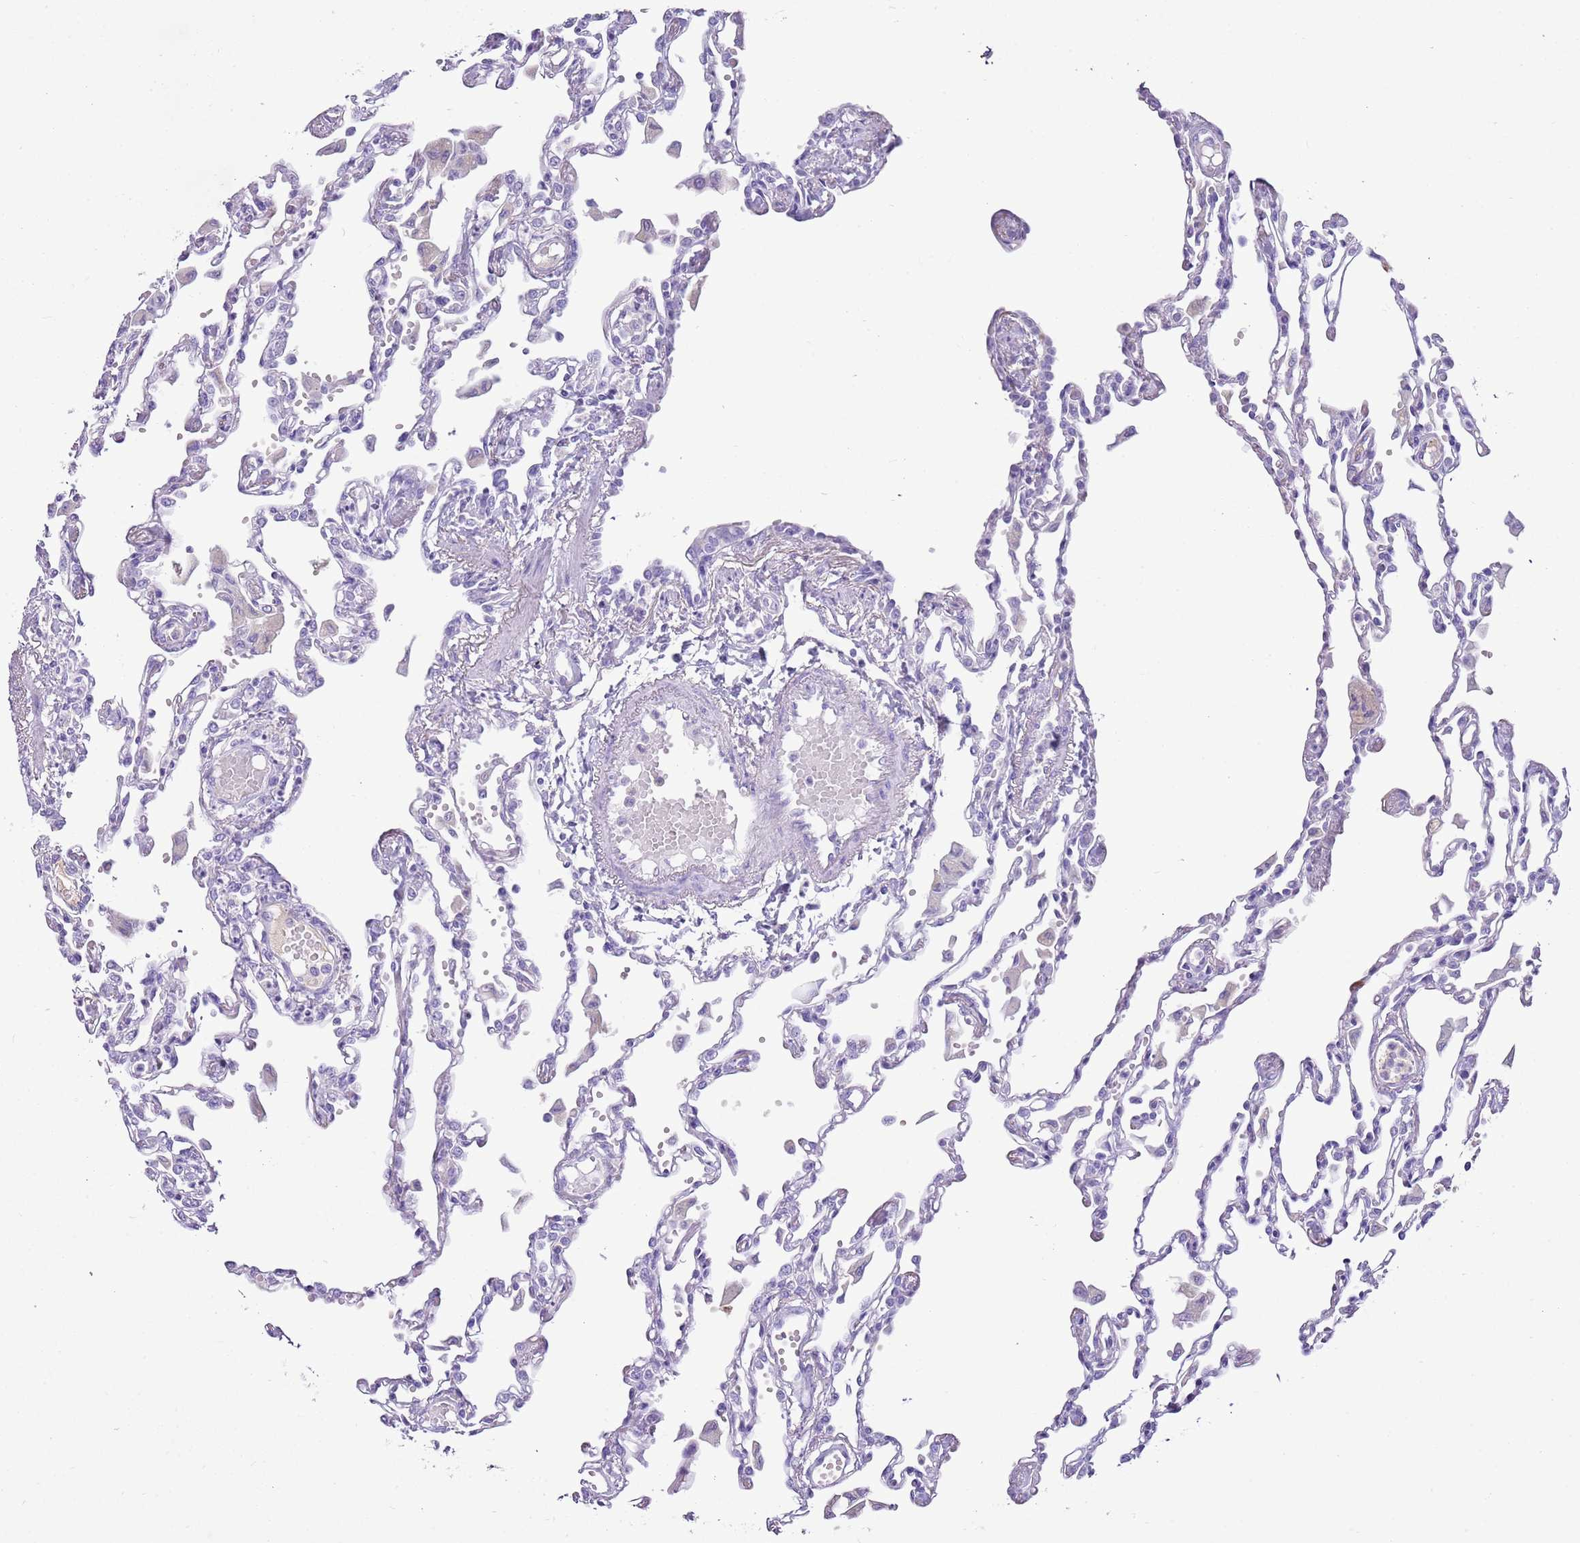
{"staining": {"intensity": "negative", "quantity": "none", "location": "none"}, "tissue": "lung", "cell_type": "Alveolar cells", "image_type": "normal", "snomed": [{"axis": "morphology", "description": "Normal tissue, NOS"}, {"axis": "topography", "description": "Bronchus"}, {"axis": "topography", "description": "Lung"}], "caption": "Unremarkable lung was stained to show a protein in brown. There is no significant positivity in alveolar cells. (Stains: DAB IHC with hematoxylin counter stain, Microscopy: brightfield microscopy at high magnification).", "gene": "IGKV3", "patient": {"sex": "female", "age": 49}}